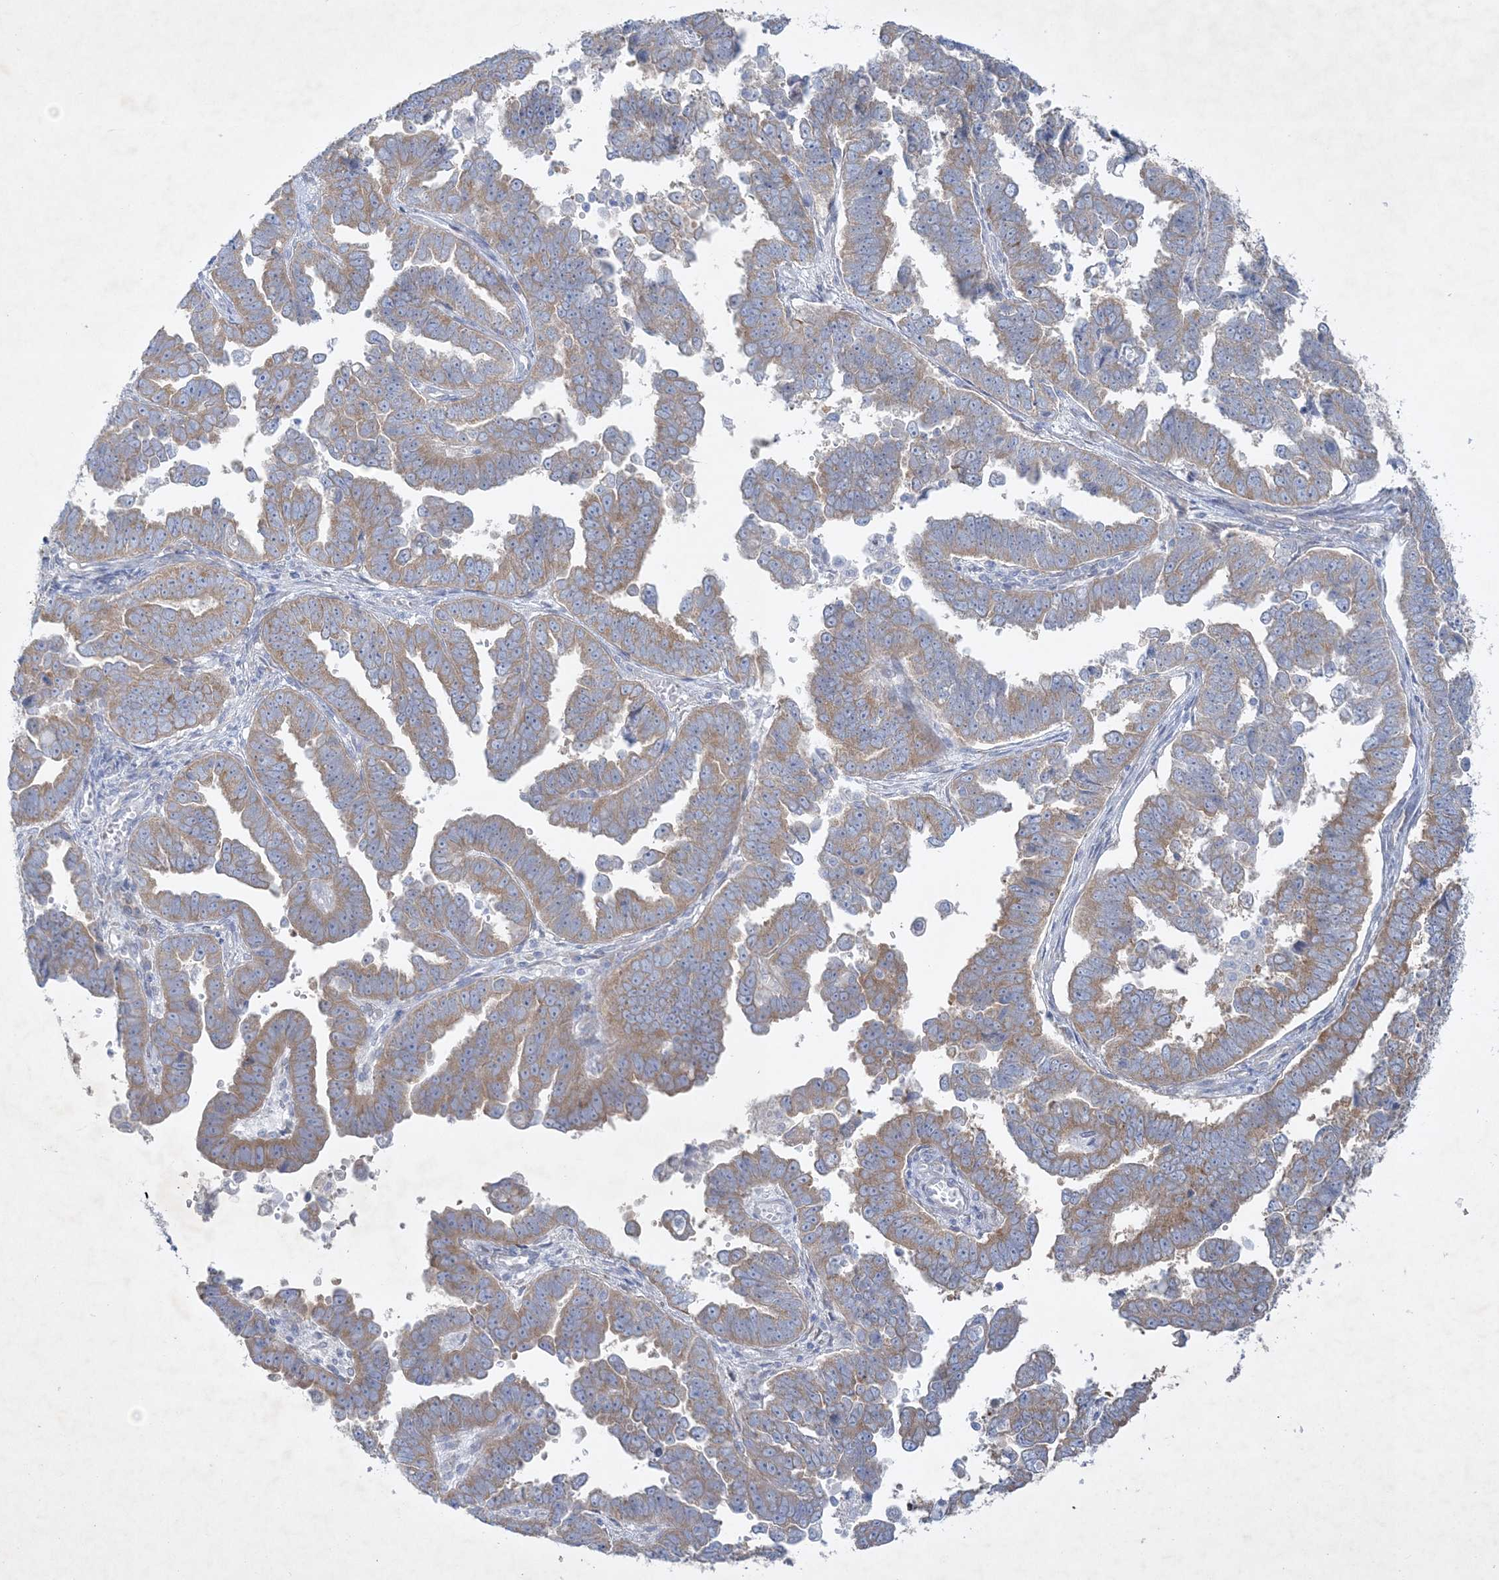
{"staining": {"intensity": "weak", "quantity": ">75%", "location": "cytoplasmic/membranous"}, "tissue": "endometrial cancer", "cell_type": "Tumor cells", "image_type": "cancer", "snomed": [{"axis": "morphology", "description": "Adenocarcinoma, NOS"}, {"axis": "topography", "description": "Endometrium"}], "caption": "Protein staining shows weak cytoplasmic/membranous expression in approximately >75% of tumor cells in endometrial cancer (adenocarcinoma).", "gene": "FARSB", "patient": {"sex": "female", "age": 75}}